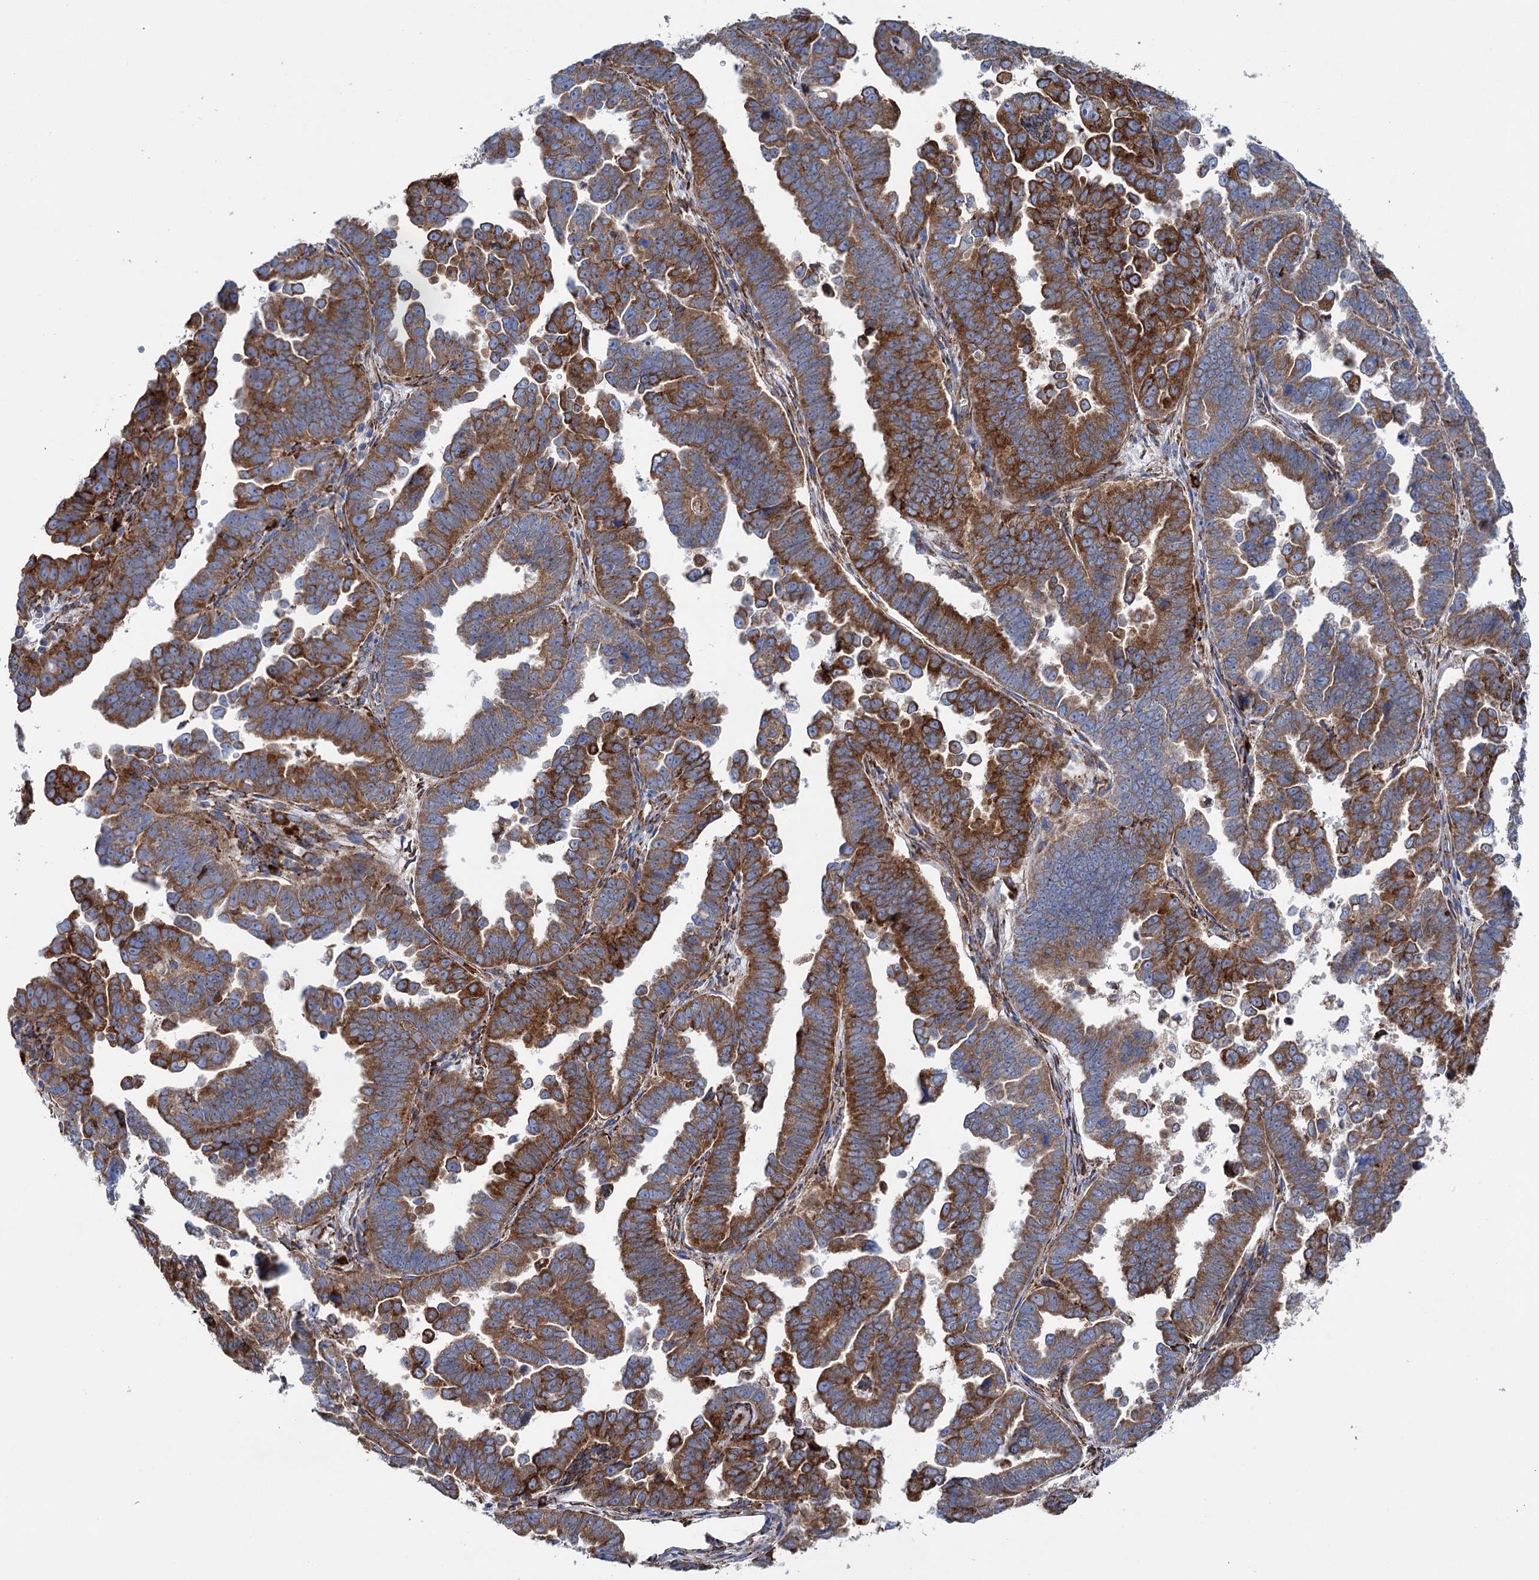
{"staining": {"intensity": "strong", "quantity": ">75%", "location": "cytoplasmic/membranous"}, "tissue": "endometrial cancer", "cell_type": "Tumor cells", "image_type": "cancer", "snomed": [{"axis": "morphology", "description": "Adenocarcinoma, NOS"}, {"axis": "topography", "description": "Endometrium"}], "caption": "A high-resolution photomicrograph shows IHC staining of adenocarcinoma (endometrial), which displays strong cytoplasmic/membranous positivity in about >75% of tumor cells.", "gene": "SHE", "patient": {"sex": "female", "age": 75}}